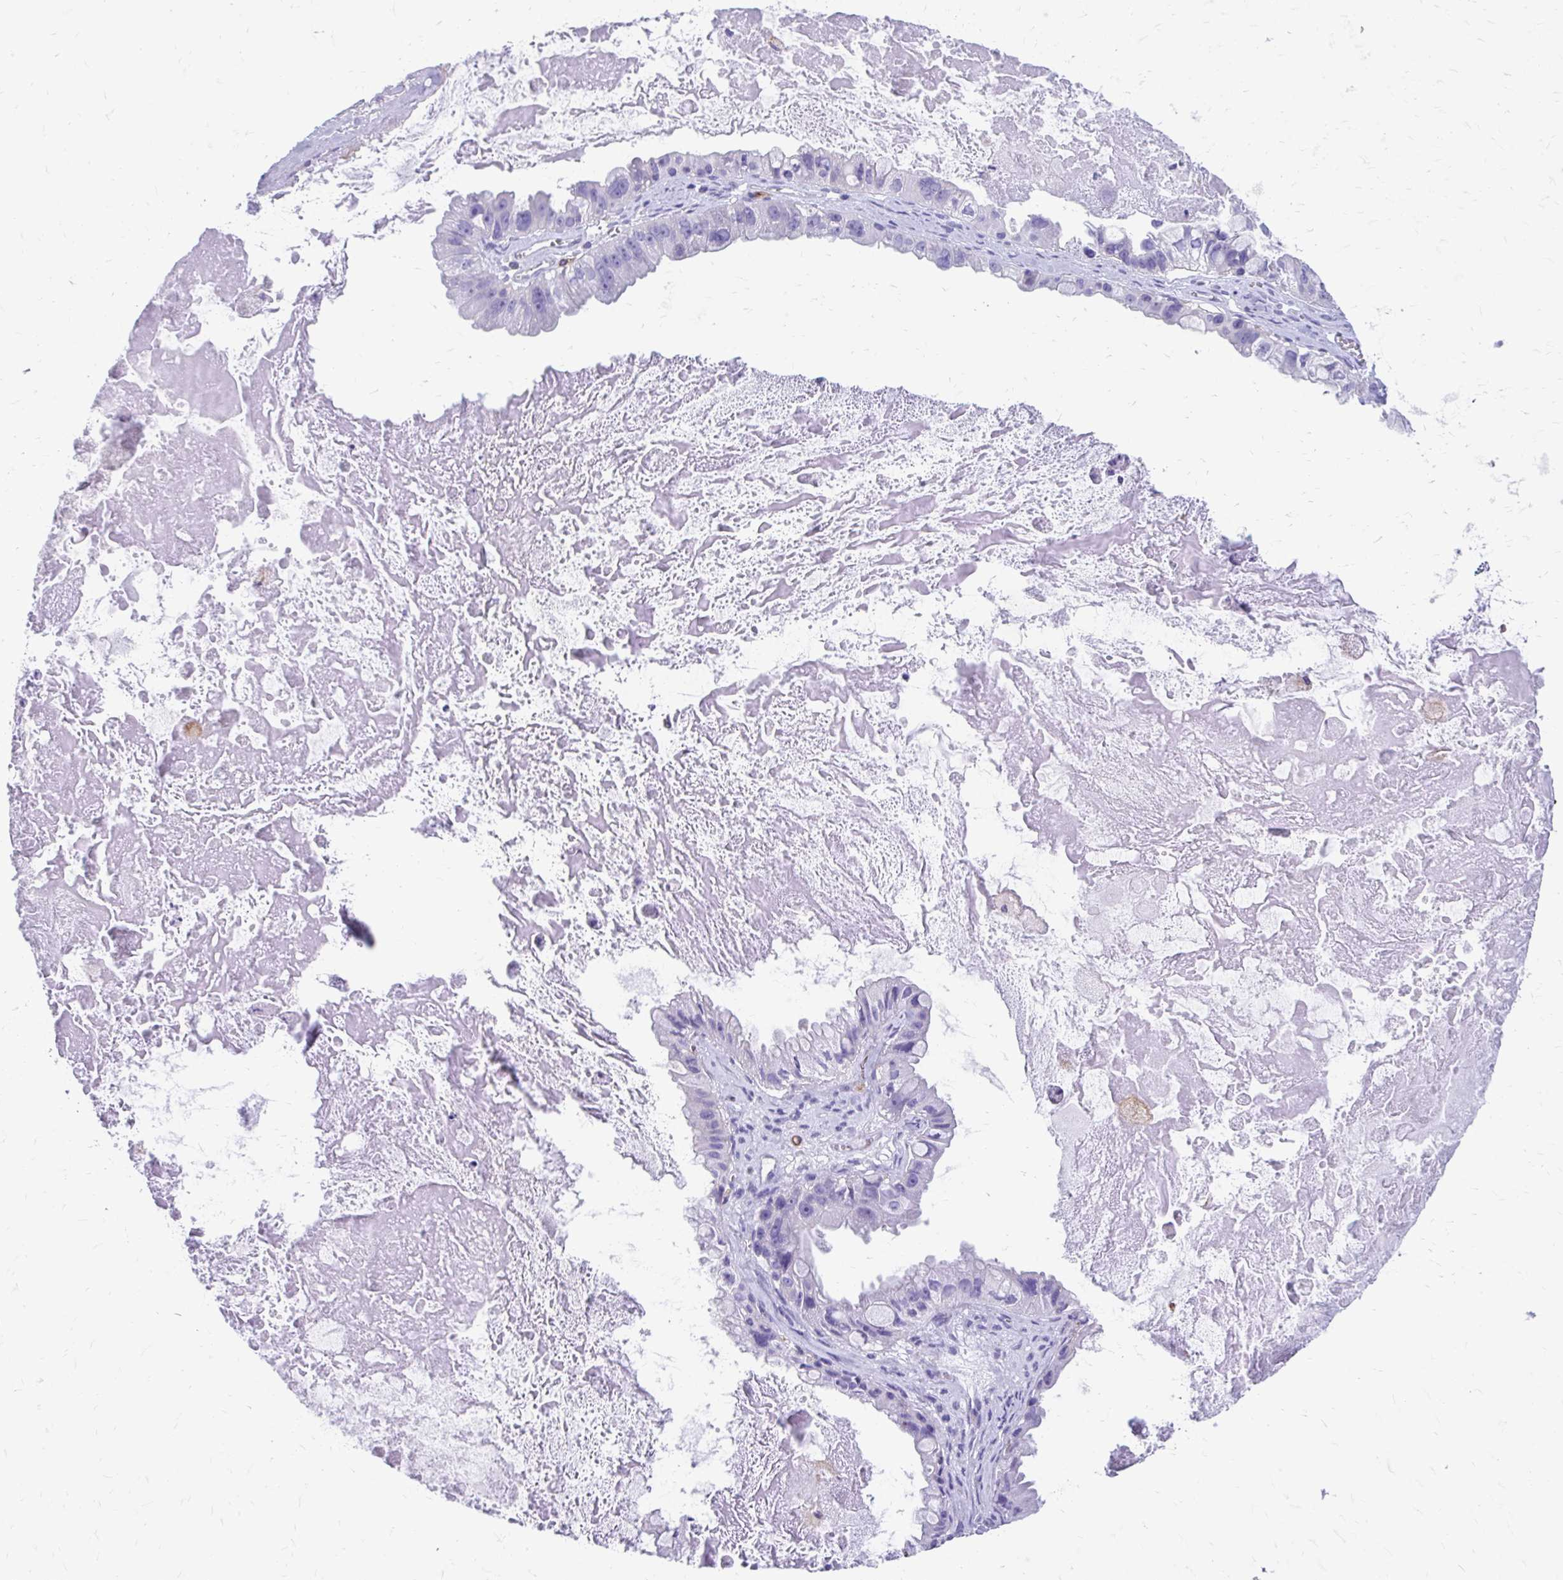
{"staining": {"intensity": "negative", "quantity": "none", "location": "none"}, "tissue": "ovarian cancer", "cell_type": "Tumor cells", "image_type": "cancer", "snomed": [{"axis": "morphology", "description": "Cystadenocarcinoma, mucinous, NOS"}, {"axis": "topography", "description": "Ovary"}], "caption": "Ovarian cancer was stained to show a protein in brown. There is no significant positivity in tumor cells.", "gene": "ZNF699", "patient": {"sex": "female", "age": 61}}